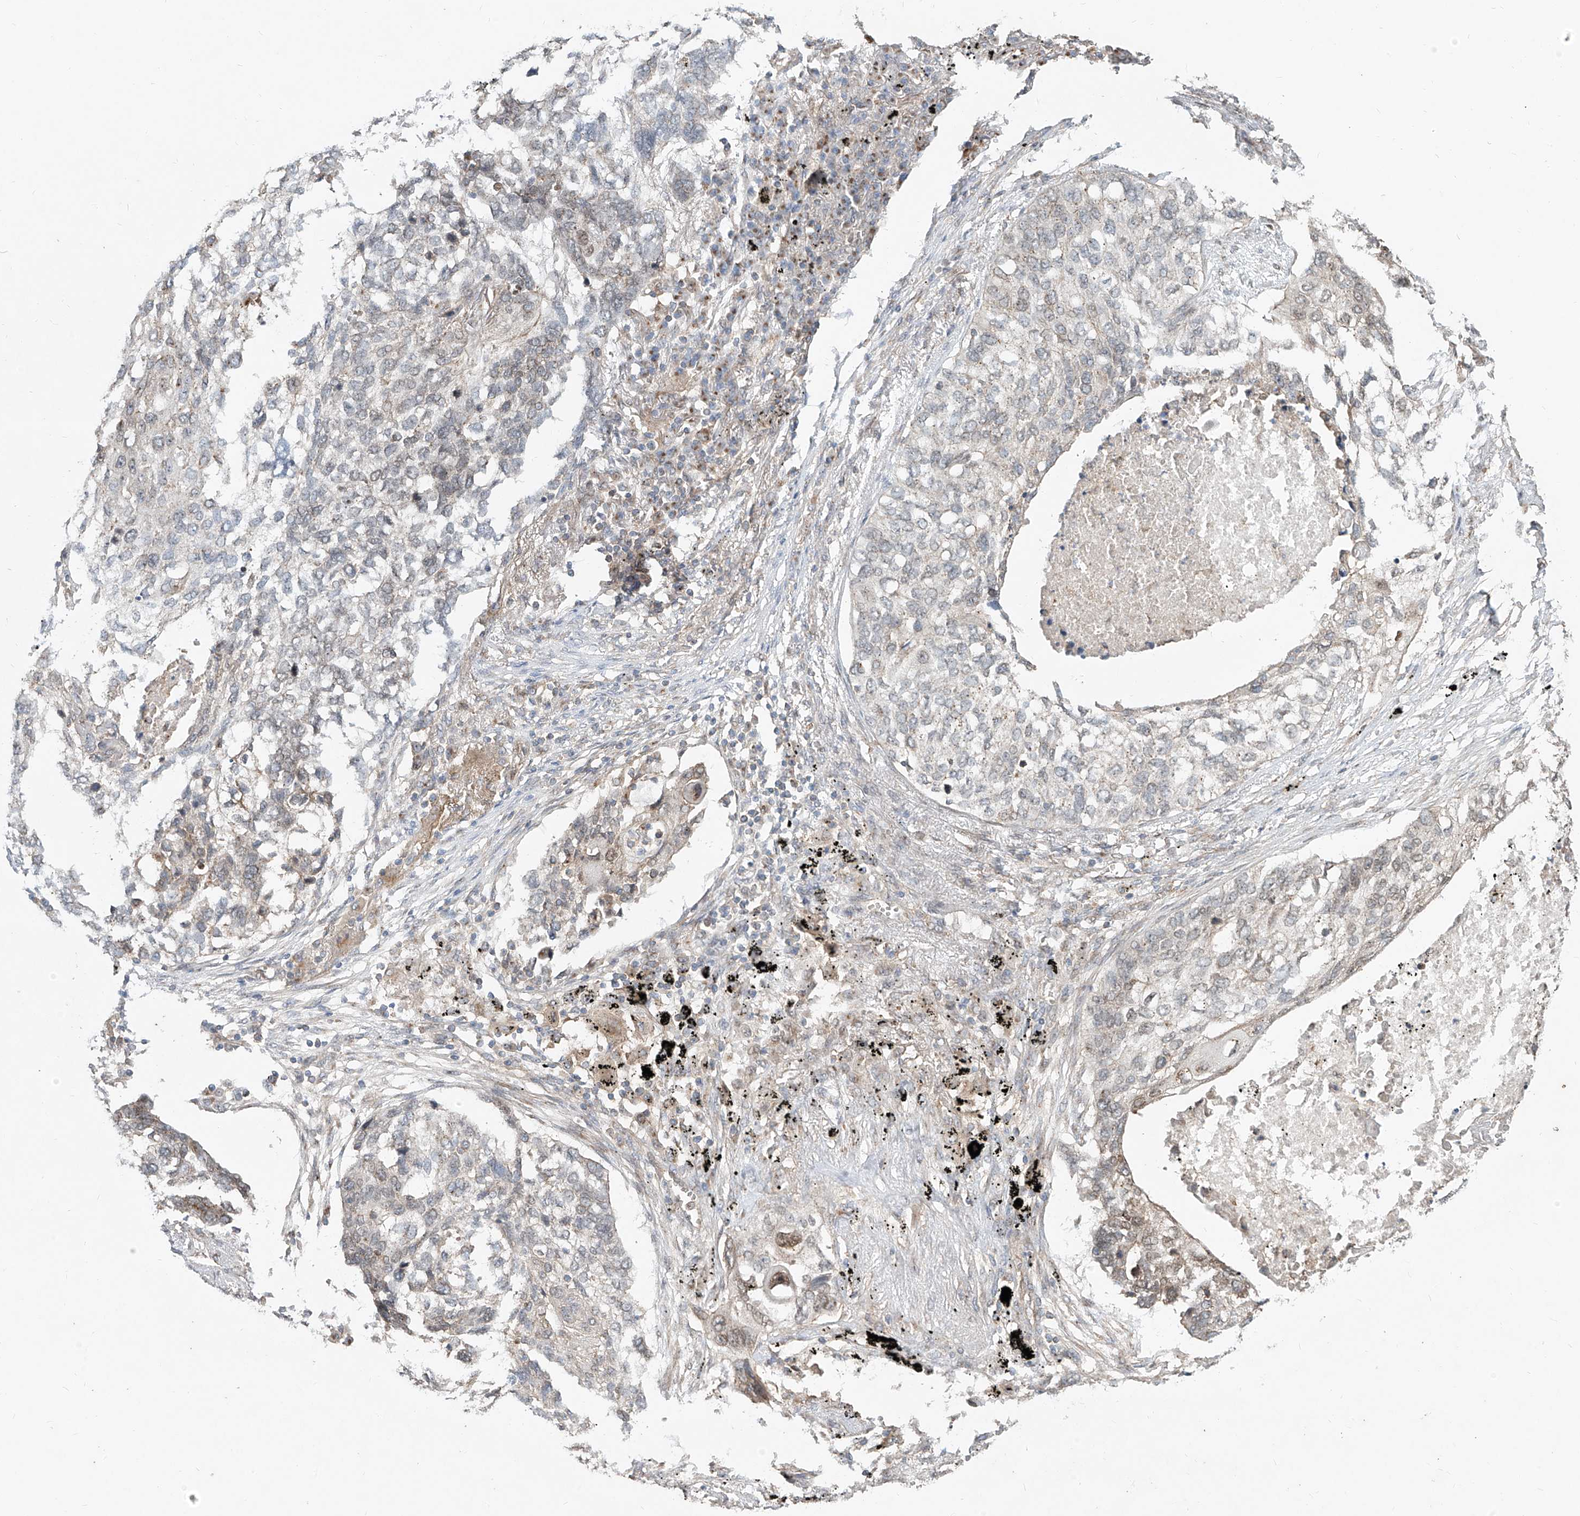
{"staining": {"intensity": "weak", "quantity": "<25%", "location": "cytoplasmic/membranous"}, "tissue": "lung cancer", "cell_type": "Tumor cells", "image_type": "cancer", "snomed": [{"axis": "morphology", "description": "Squamous cell carcinoma, NOS"}, {"axis": "topography", "description": "Lung"}], "caption": "The photomicrograph shows no significant expression in tumor cells of lung cancer.", "gene": "CUX1", "patient": {"sex": "female", "age": 63}}